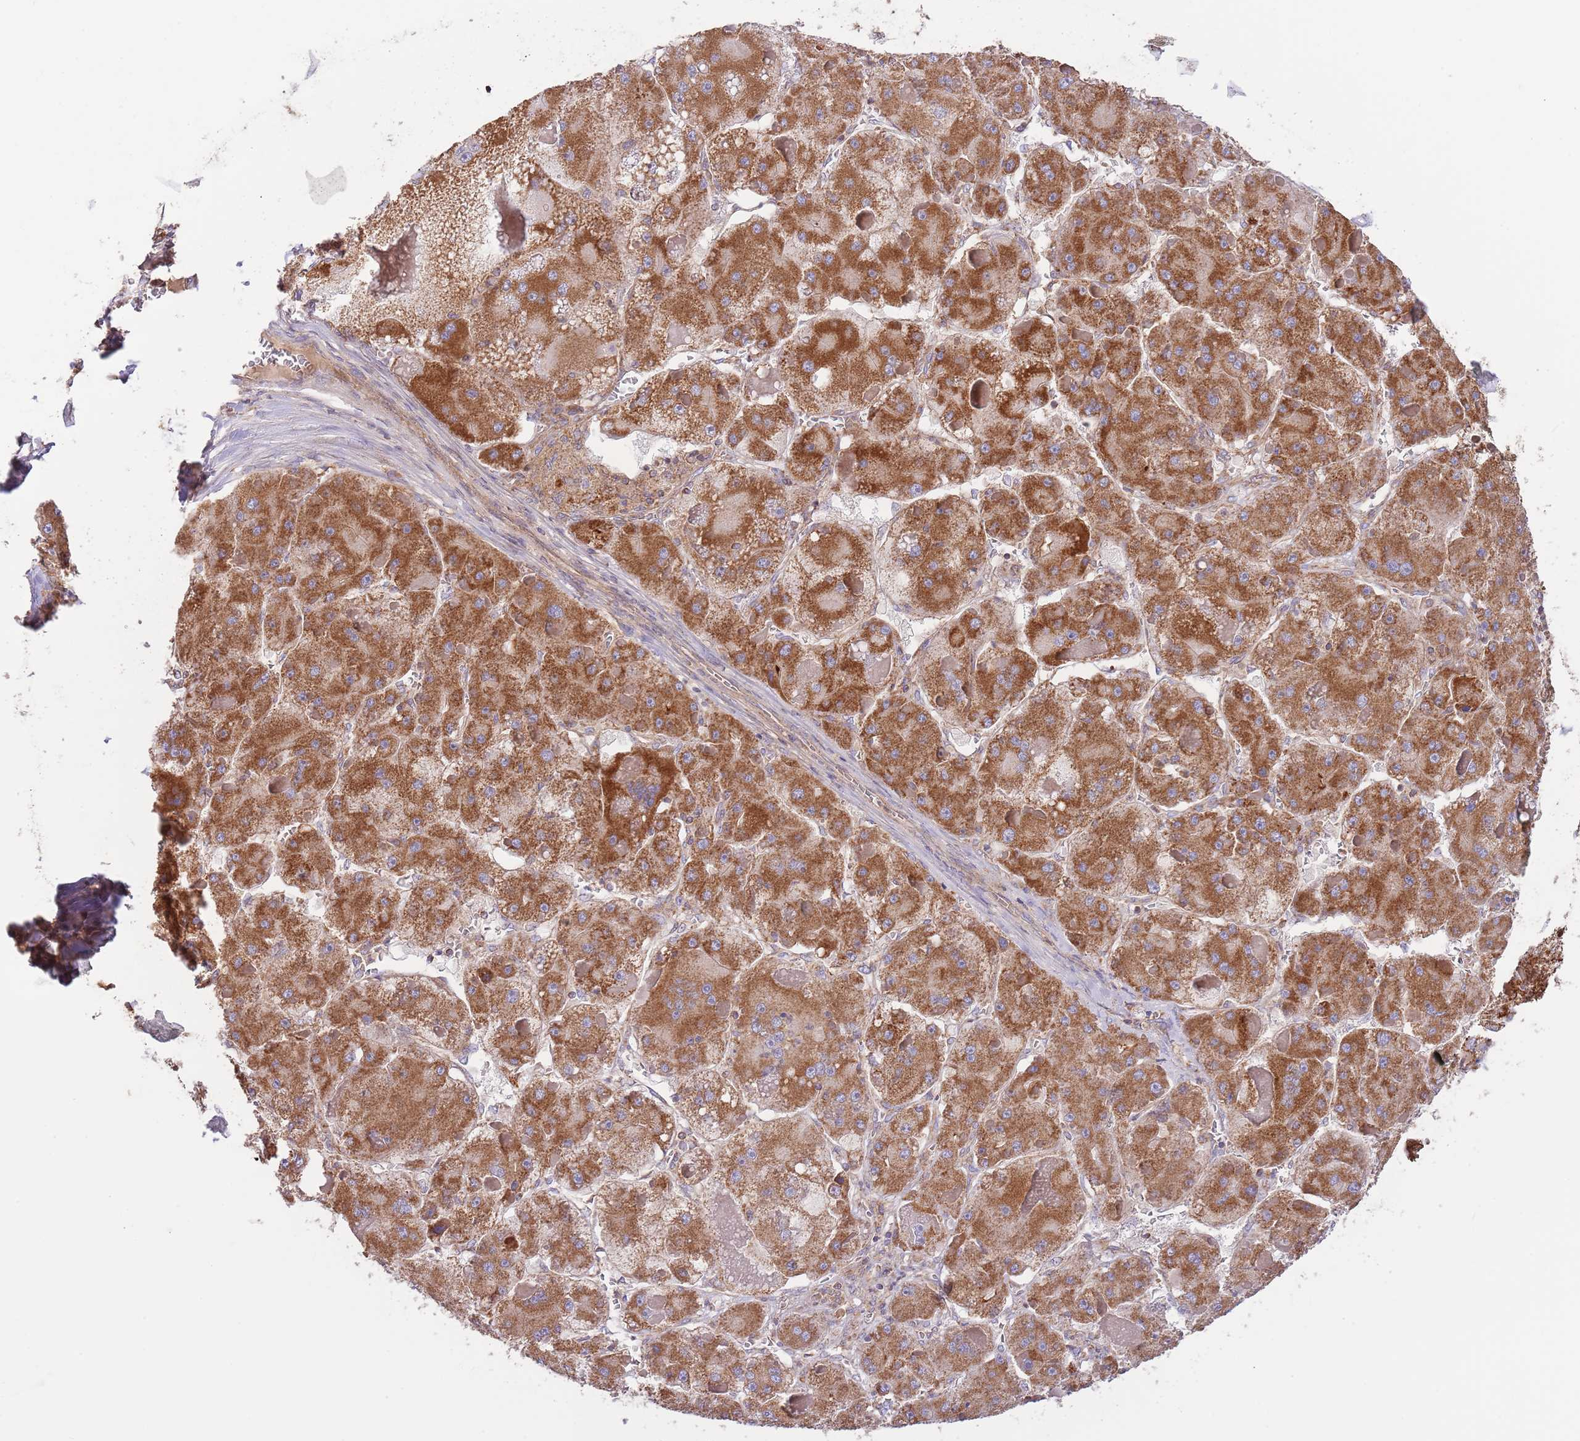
{"staining": {"intensity": "strong", "quantity": ">75%", "location": "cytoplasmic/membranous"}, "tissue": "liver cancer", "cell_type": "Tumor cells", "image_type": "cancer", "snomed": [{"axis": "morphology", "description": "Carcinoma, Hepatocellular, NOS"}, {"axis": "topography", "description": "Liver"}], "caption": "This histopathology image exhibits immunohistochemistry staining of human hepatocellular carcinoma (liver), with high strong cytoplasmic/membranous positivity in about >75% of tumor cells.", "gene": "DNAJA3", "patient": {"sex": "female", "age": 73}}